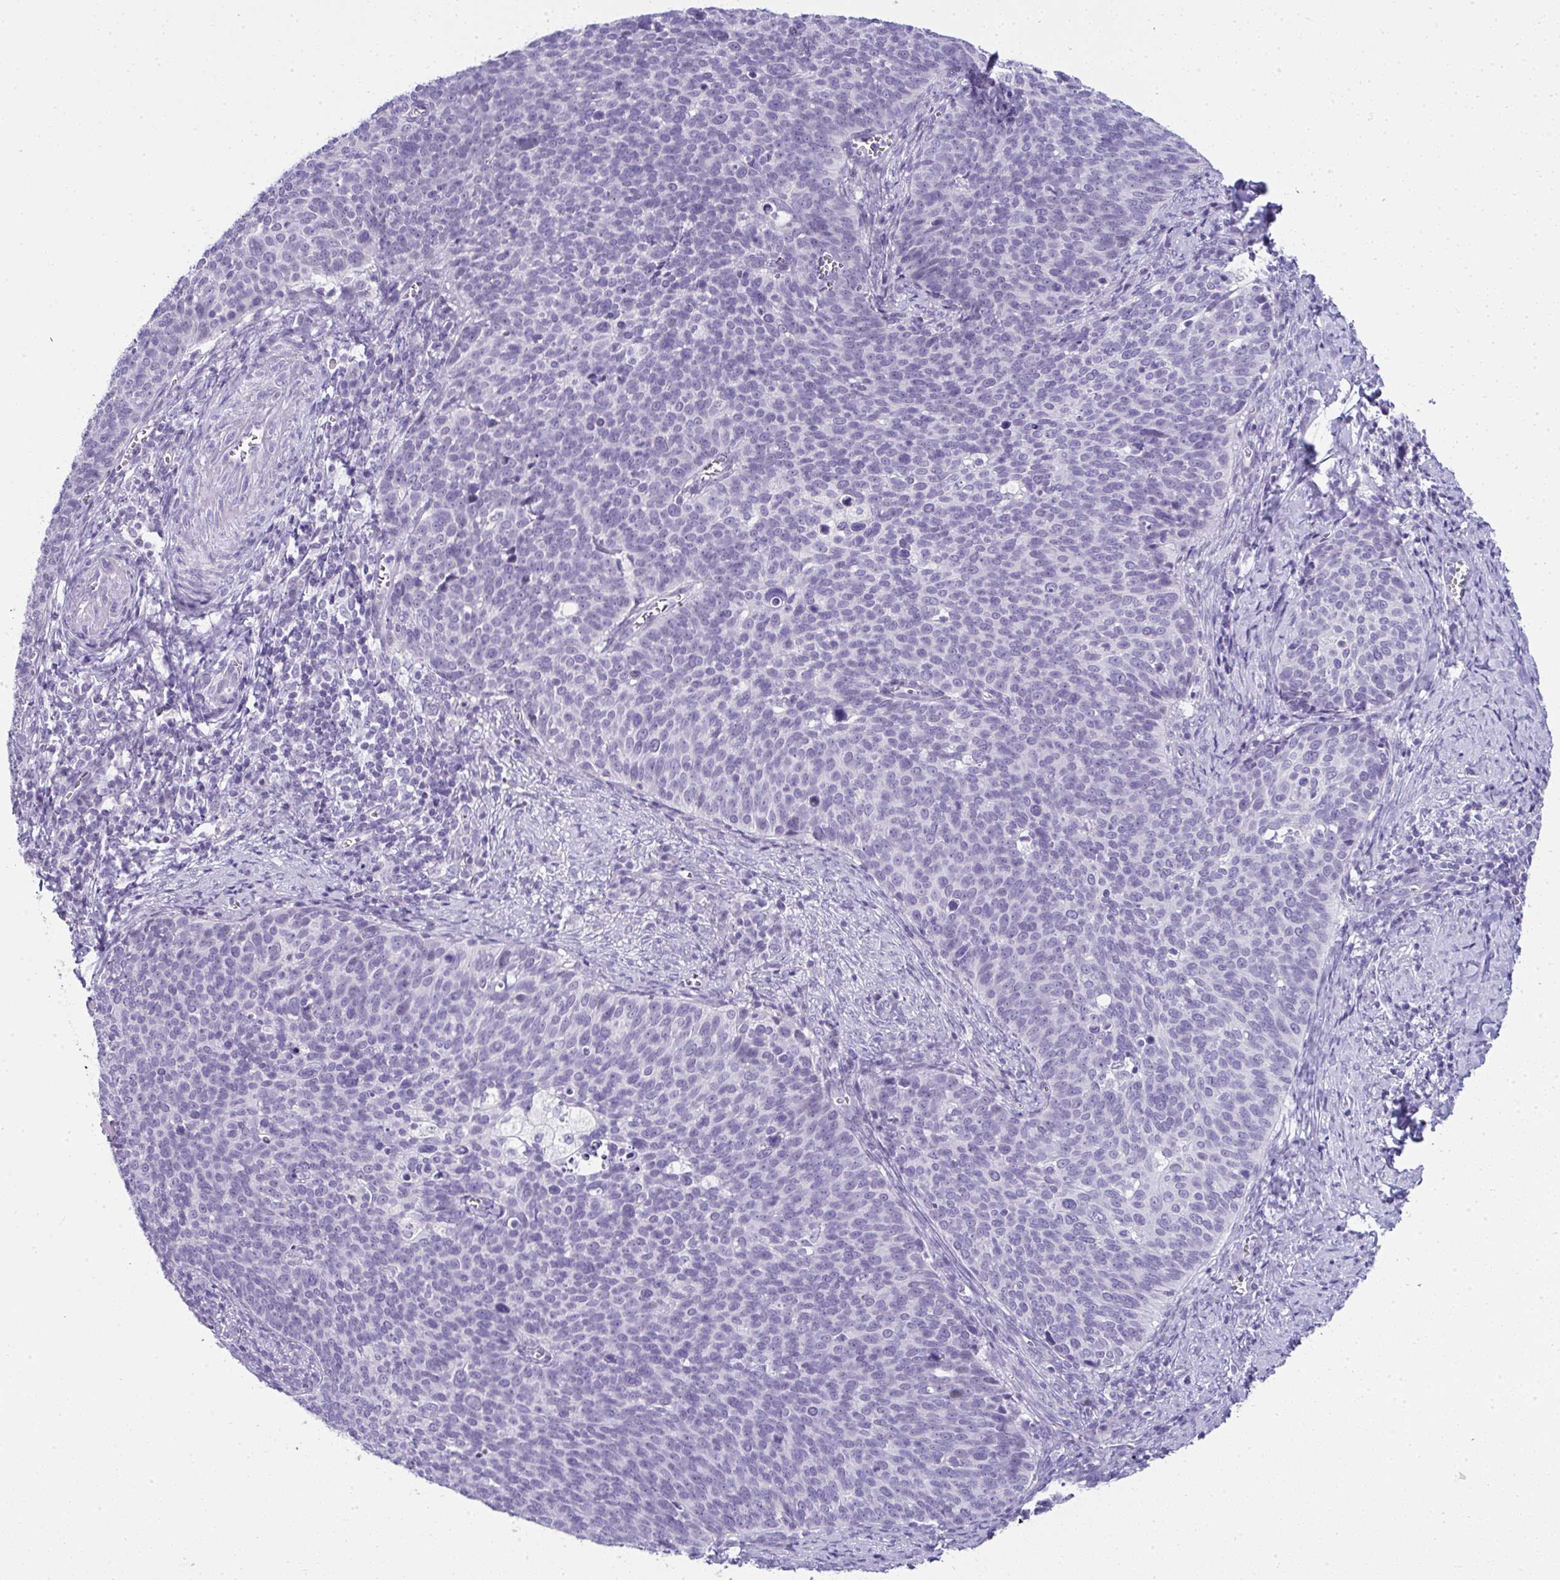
{"staining": {"intensity": "negative", "quantity": "none", "location": "none"}, "tissue": "cervical cancer", "cell_type": "Tumor cells", "image_type": "cancer", "snomed": [{"axis": "morphology", "description": "Normal tissue, NOS"}, {"axis": "morphology", "description": "Squamous cell carcinoma, NOS"}, {"axis": "topography", "description": "Cervix"}], "caption": "Immunohistochemistry (IHC) micrograph of neoplastic tissue: human cervical cancer (squamous cell carcinoma) stained with DAB (3,3'-diaminobenzidine) shows no significant protein positivity in tumor cells. Brightfield microscopy of IHC stained with DAB (3,3'-diaminobenzidine) (brown) and hematoxylin (blue), captured at high magnification.", "gene": "RNF183", "patient": {"sex": "female", "age": 39}}